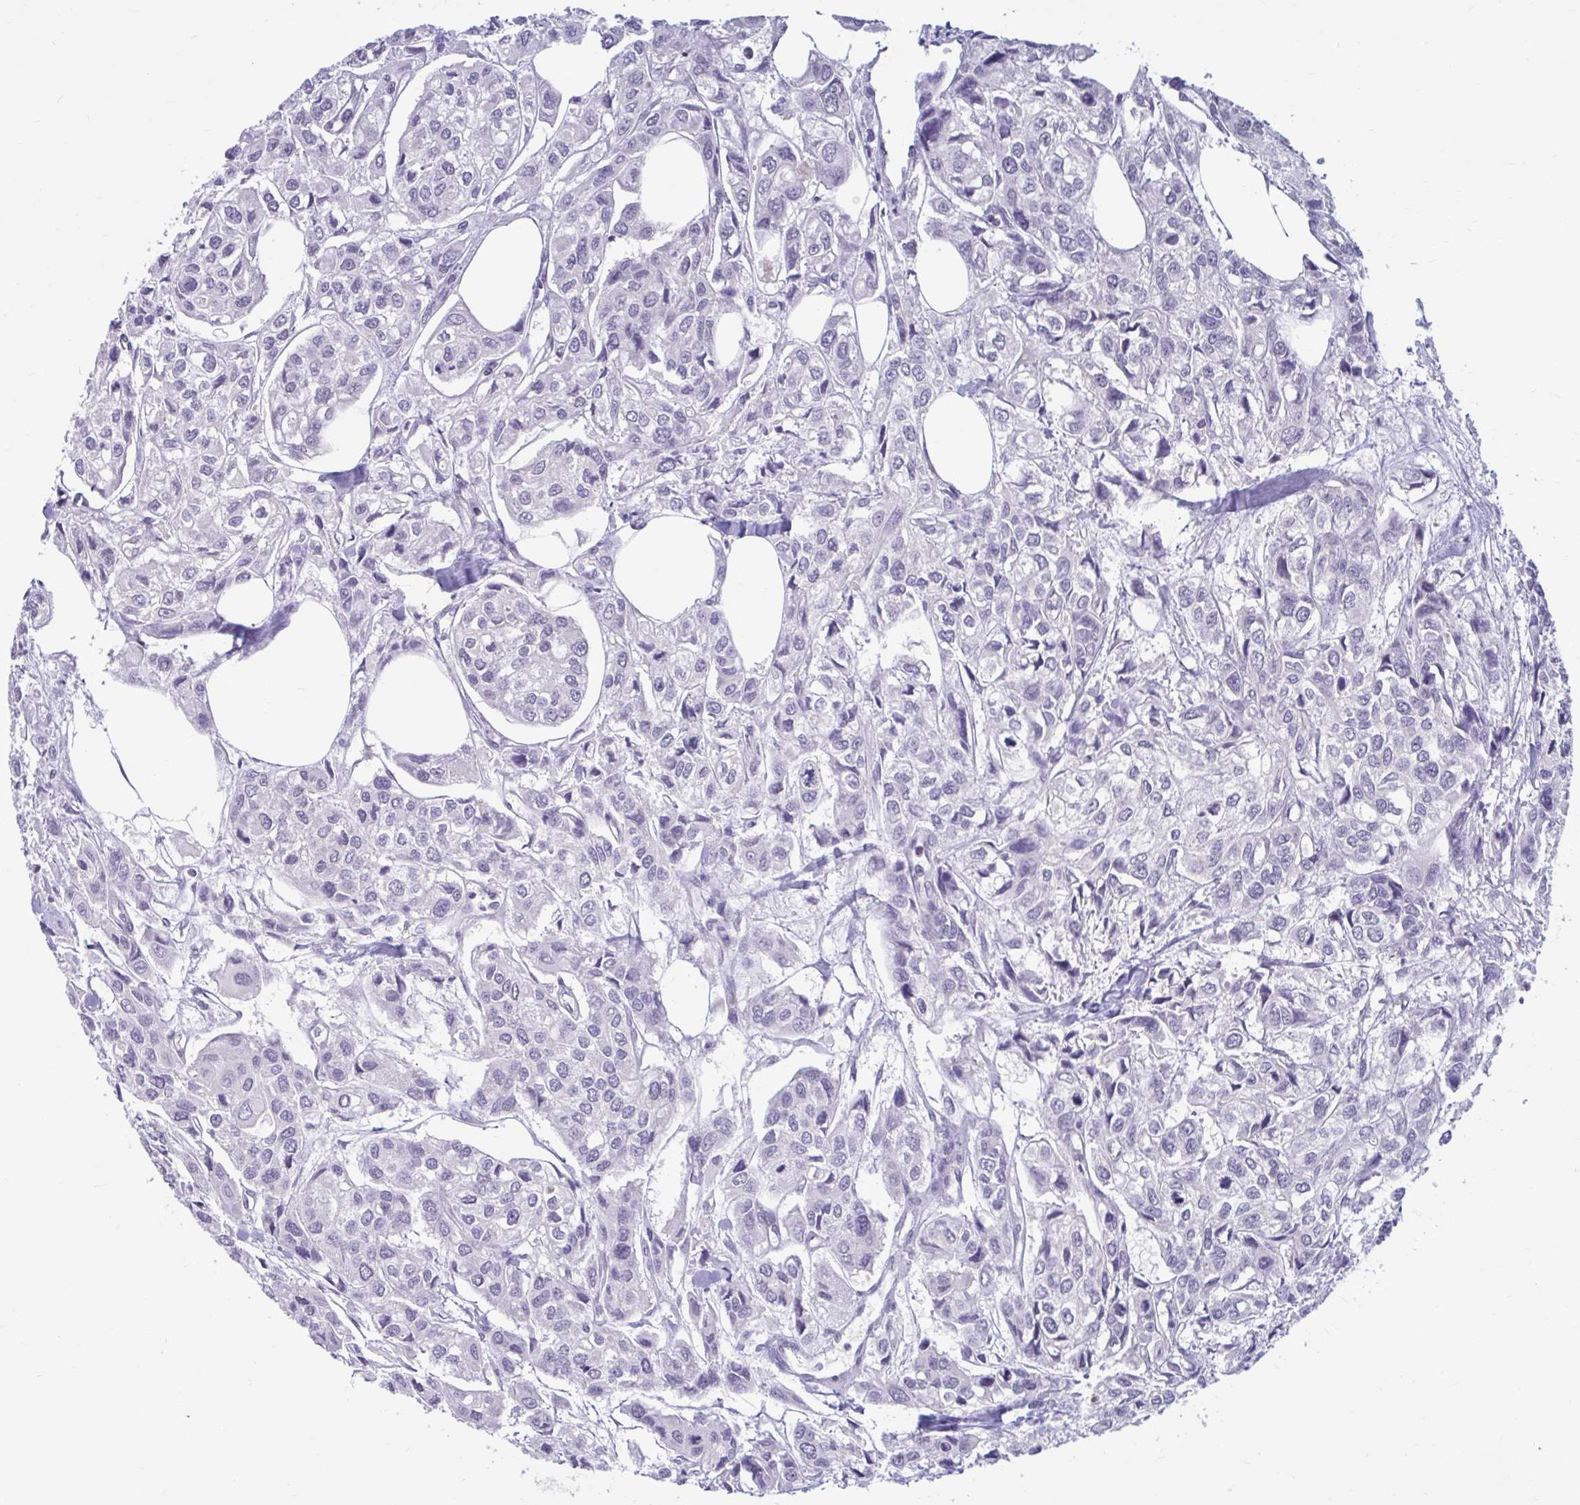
{"staining": {"intensity": "negative", "quantity": "none", "location": "none"}, "tissue": "urothelial cancer", "cell_type": "Tumor cells", "image_type": "cancer", "snomed": [{"axis": "morphology", "description": "Urothelial carcinoma, High grade"}, {"axis": "topography", "description": "Urinary bladder"}], "caption": "There is no significant staining in tumor cells of urothelial cancer.", "gene": "ARPP19", "patient": {"sex": "male", "age": 67}}